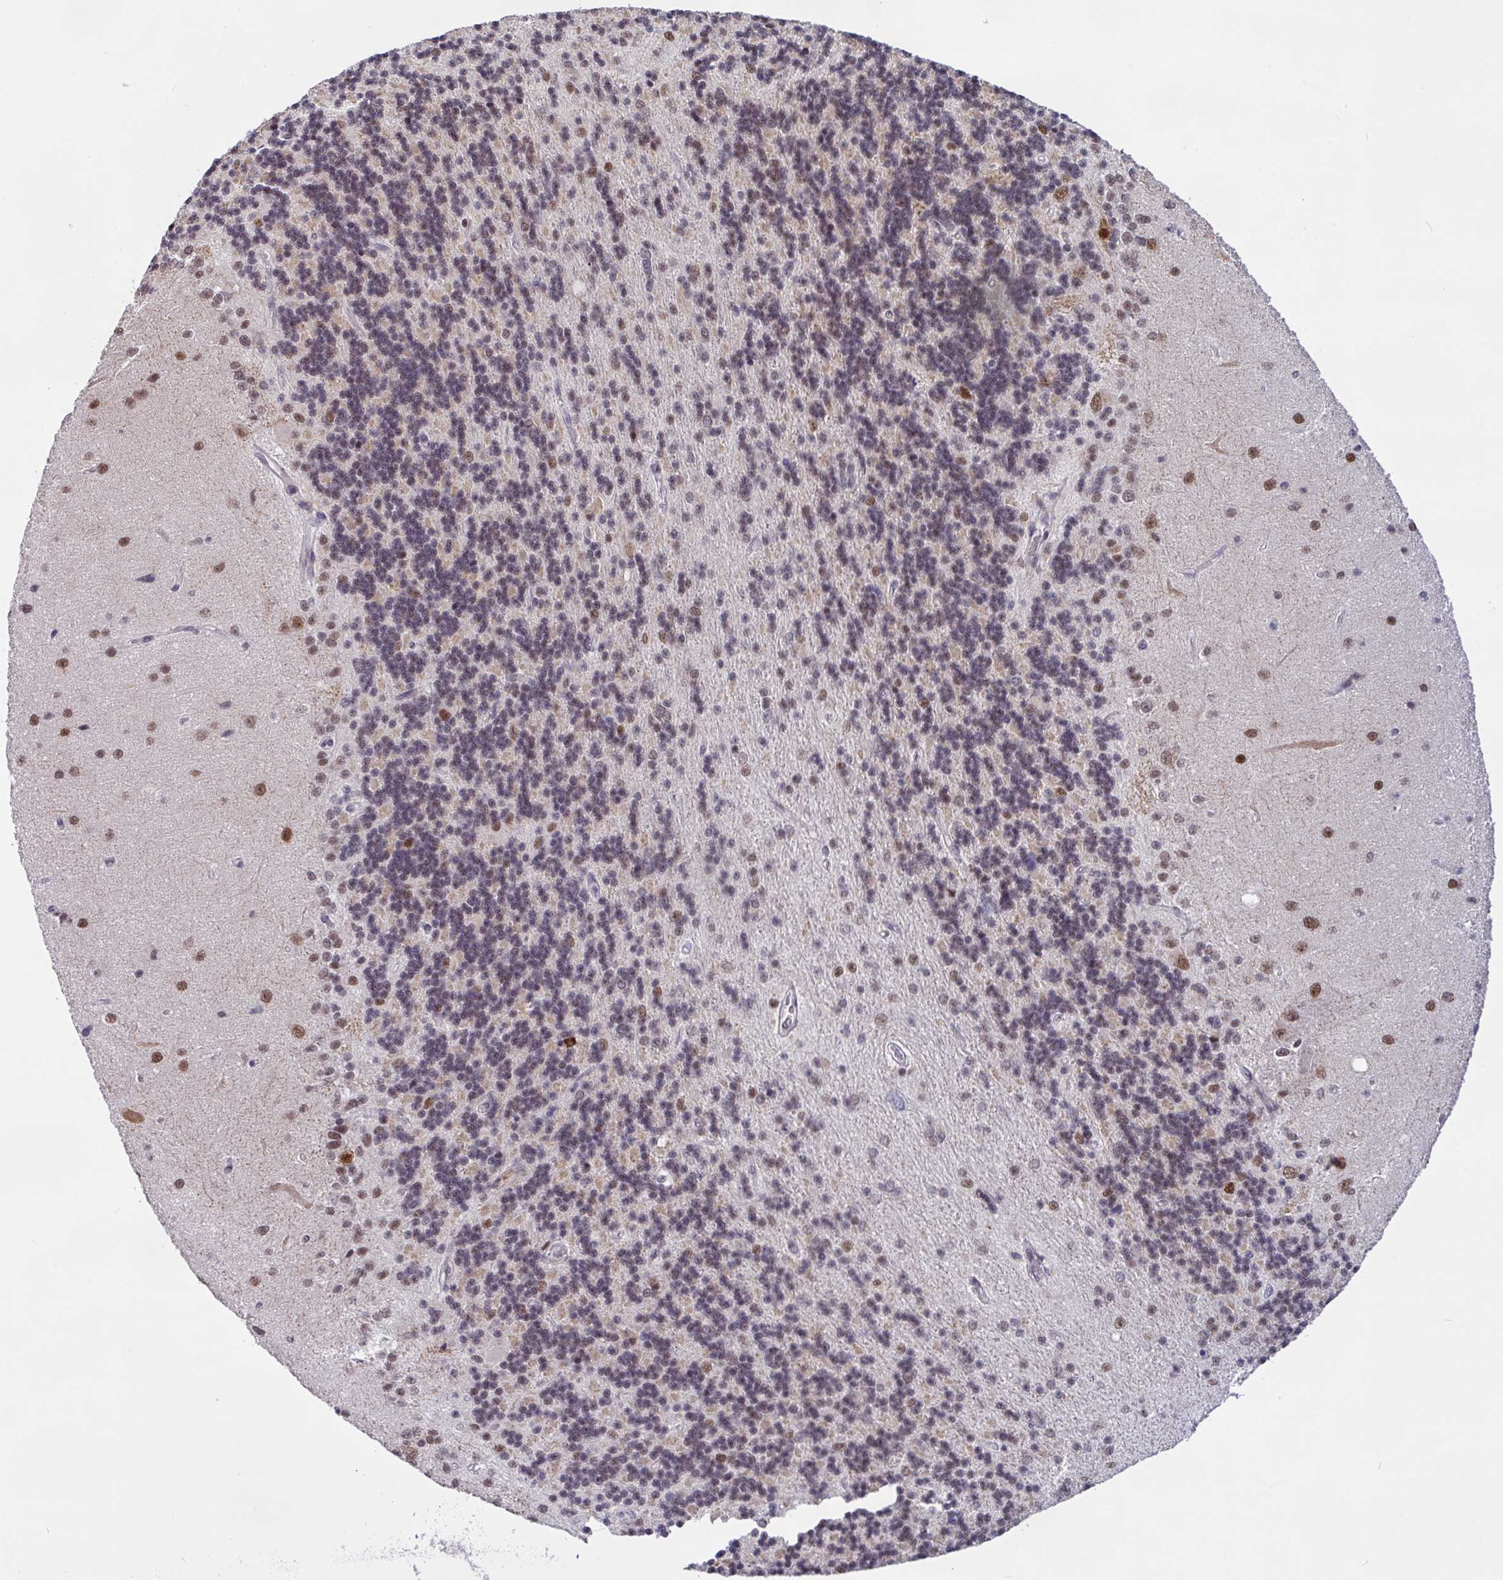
{"staining": {"intensity": "moderate", "quantity": "25%-75%", "location": "cytoplasmic/membranous,nuclear"}, "tissue": "cerebellum", "cell_type": "Cells in granular layer", "image_type": "normal", "snomed": [{"axis": "morphology", "description": "Normal tissue, NOS"}, {"axis": "topography", "description": "Cerebellum"}], "caption": "Immunohistochemistry (DAB (3,3'-diaminobenzidine)) staining of unremarkable cerebellum exhibits moderate cytoplasmic/membranous,nuclear protein positivity in about 25%-75% of cells in granular layer.", "gene": "BRD3", "patient": {"sex": "female", "age": 29}}